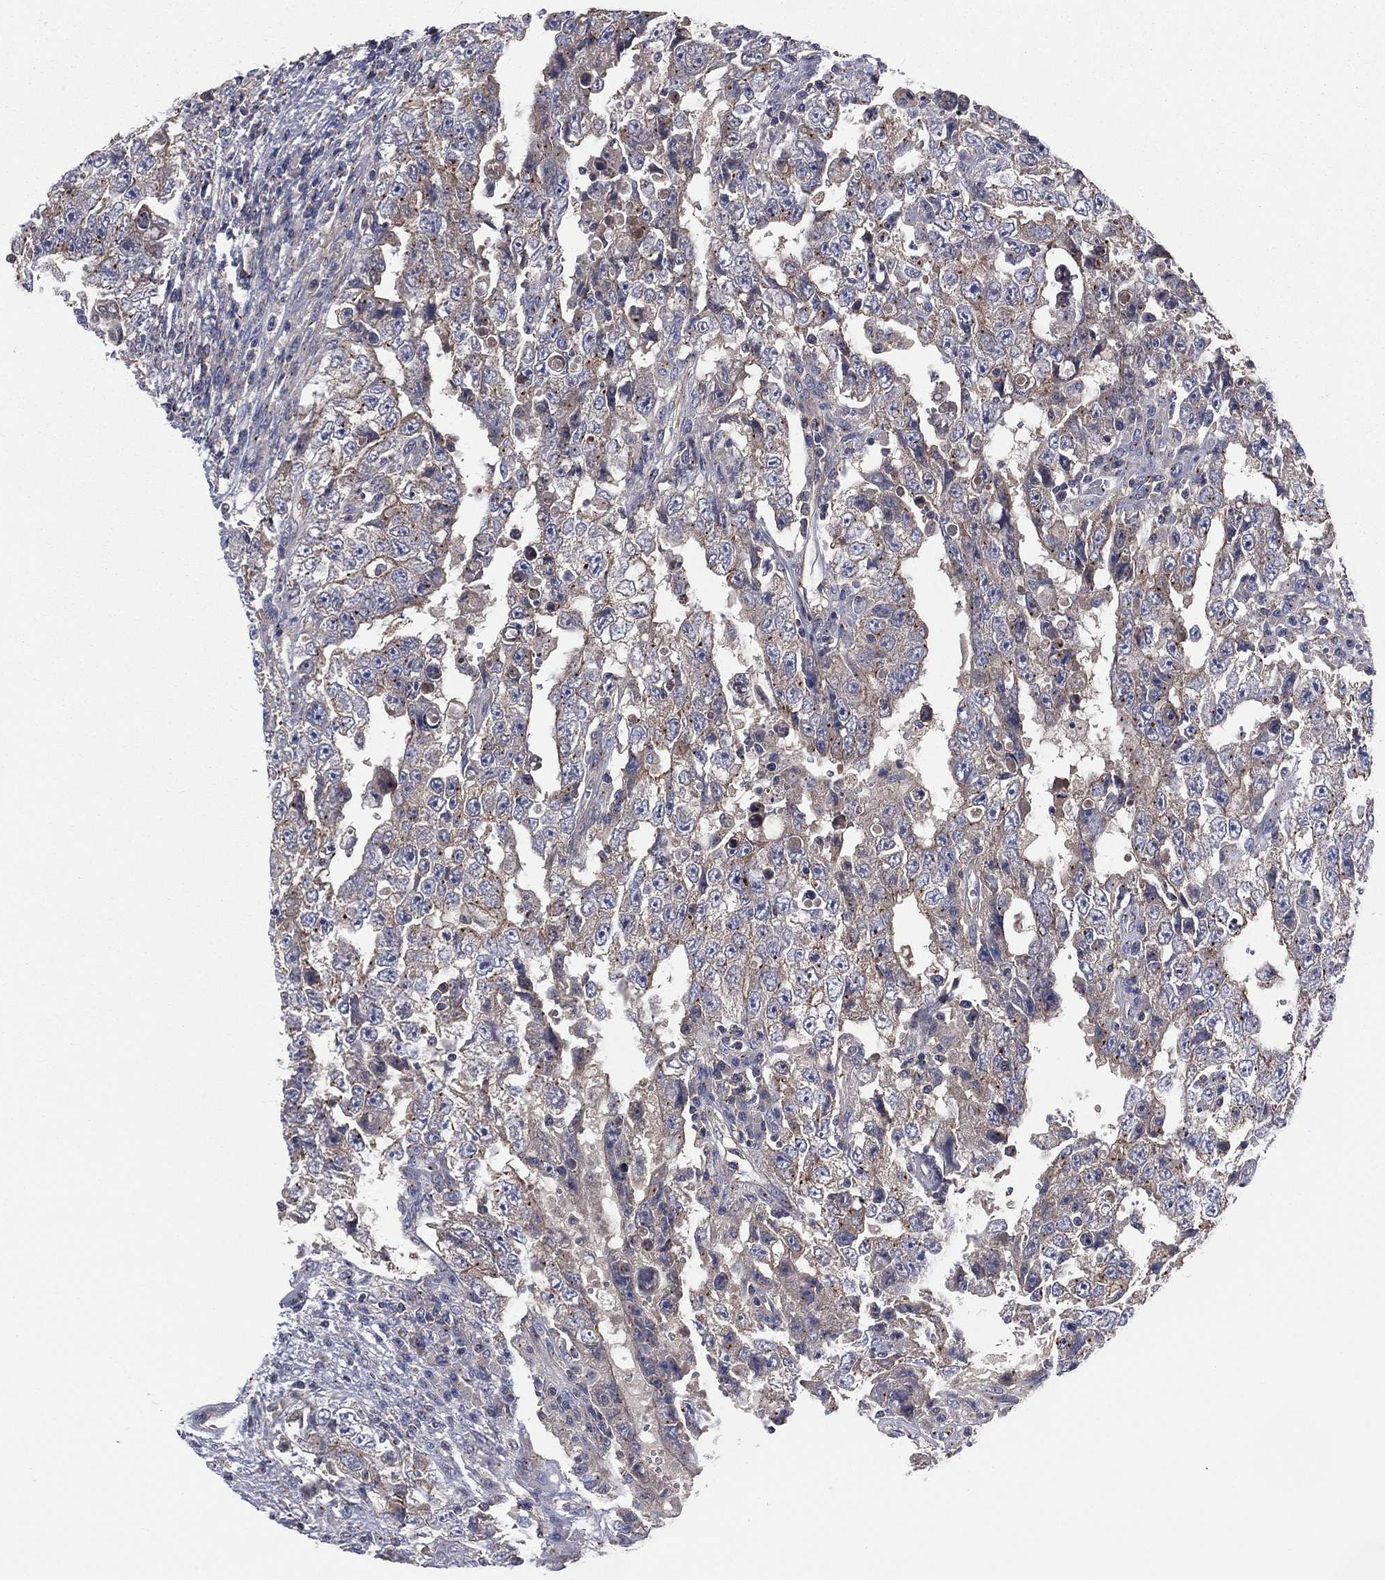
{"staining": {"intensity": "moderate", "quantity": ">75%", "location": "cytoplasmic/membranous"}, "tissue": "testis cancer", "cell_type": "Tumor cells", "image_type": "cancer", "snomed": [{"axis": "morphology", "description": "Carcinoma, Embryonal, NOS"}, {"axis": "topography", "description": "Testis"}], "caption": "Tumor cells display moderate cytoplasmic/membranous staining in approximately >75% of cells in testis cancer. (DAB IHC with brightfield microscopy, high magnification).", "gene": "CROCC", "patient": {"sex": "male", "age": 26}}